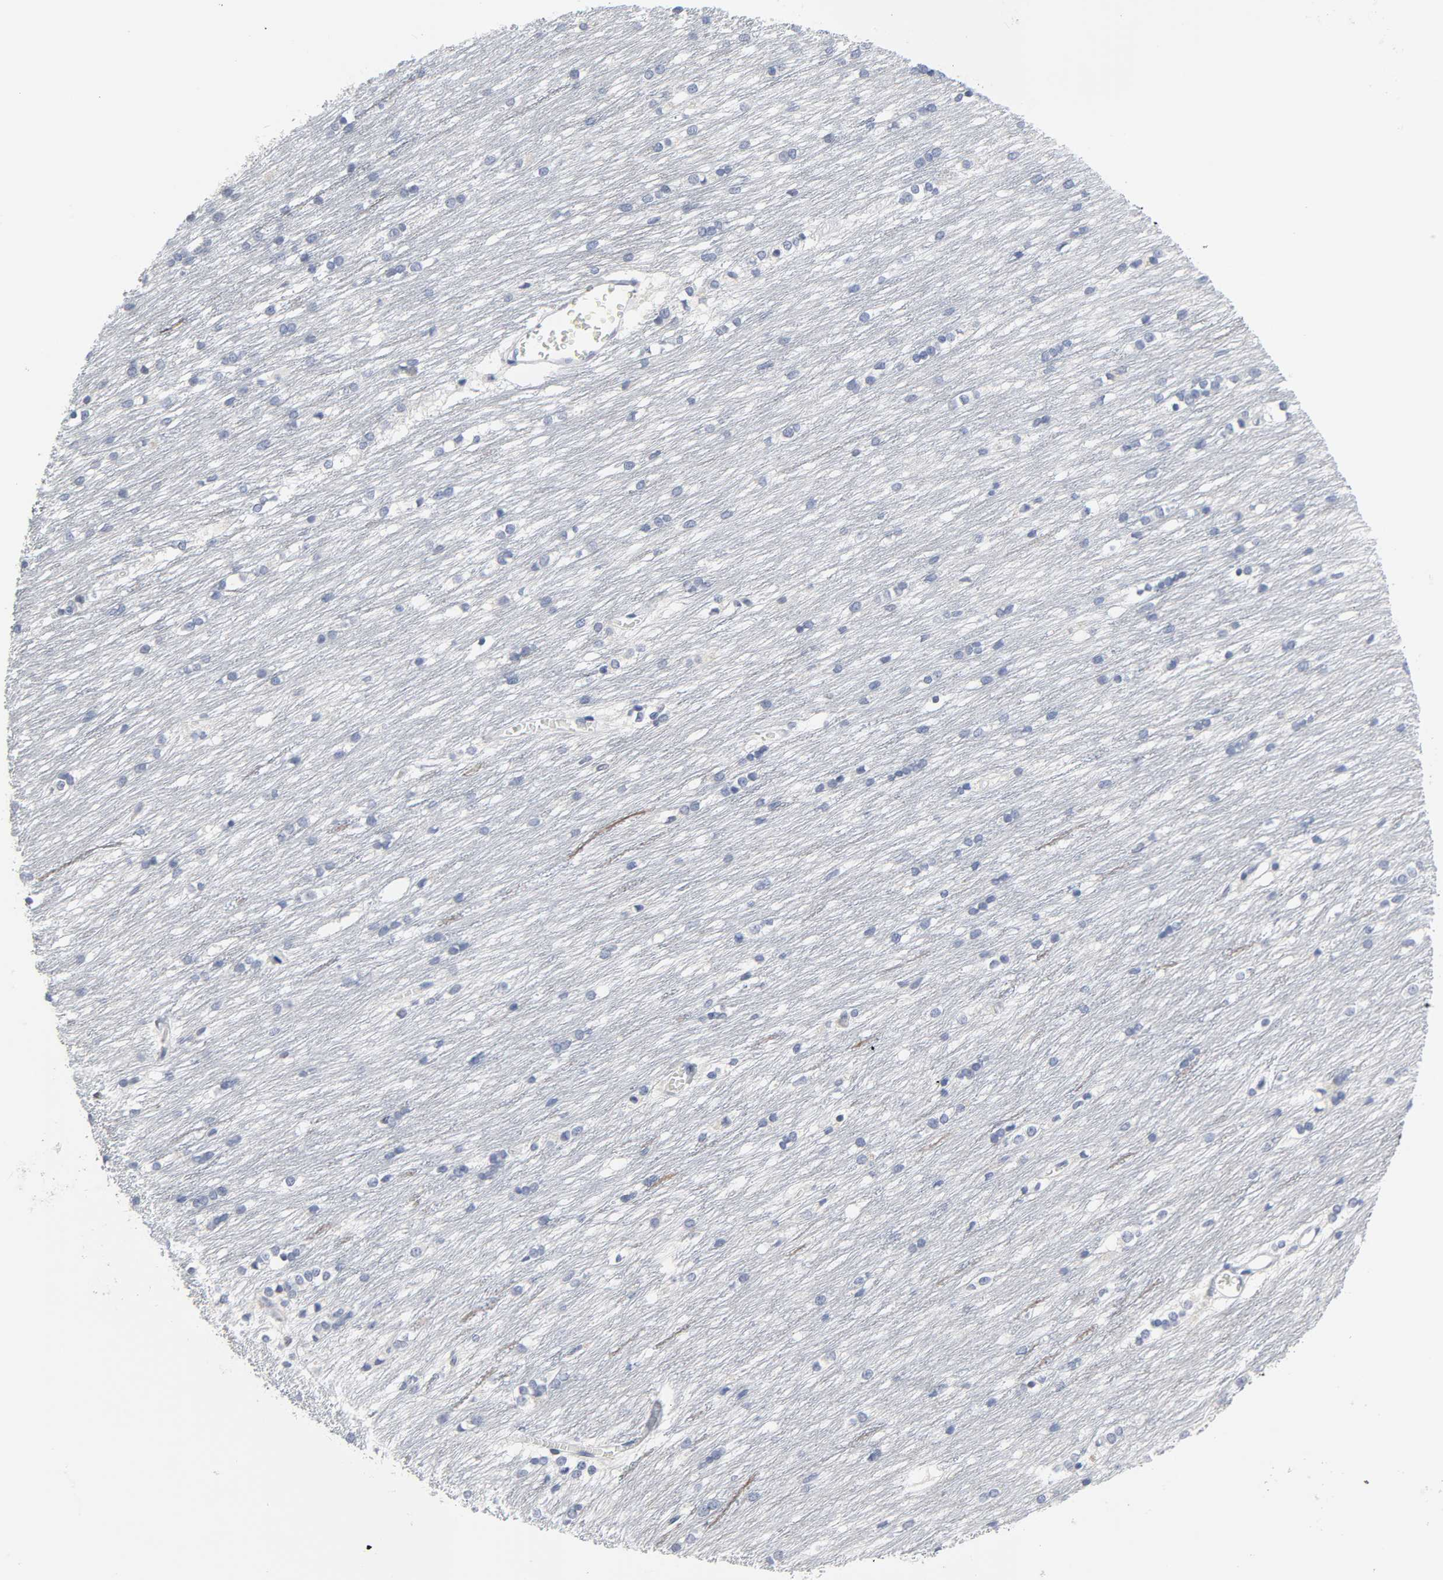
{"staining": {"intensity": "negative", "quantity": "none", "location": "none"}, "tissue": "caudate", "cell_type": "Glial cells", "image_type": "normal", "snomed": [{"axis": "morphology", "description": "Normal tissue, NOS"}, {"axis": "topography", "description": "Lateral ventricle wall"}], "caption": "Caudate was stained to show a protein in brown. There is no significant staining in glial cells. (Immunohistochemistry, brightfield microscopy, high magnification).", "gene": "WEE1", "patient": {"sex": "female", "age": 19}}